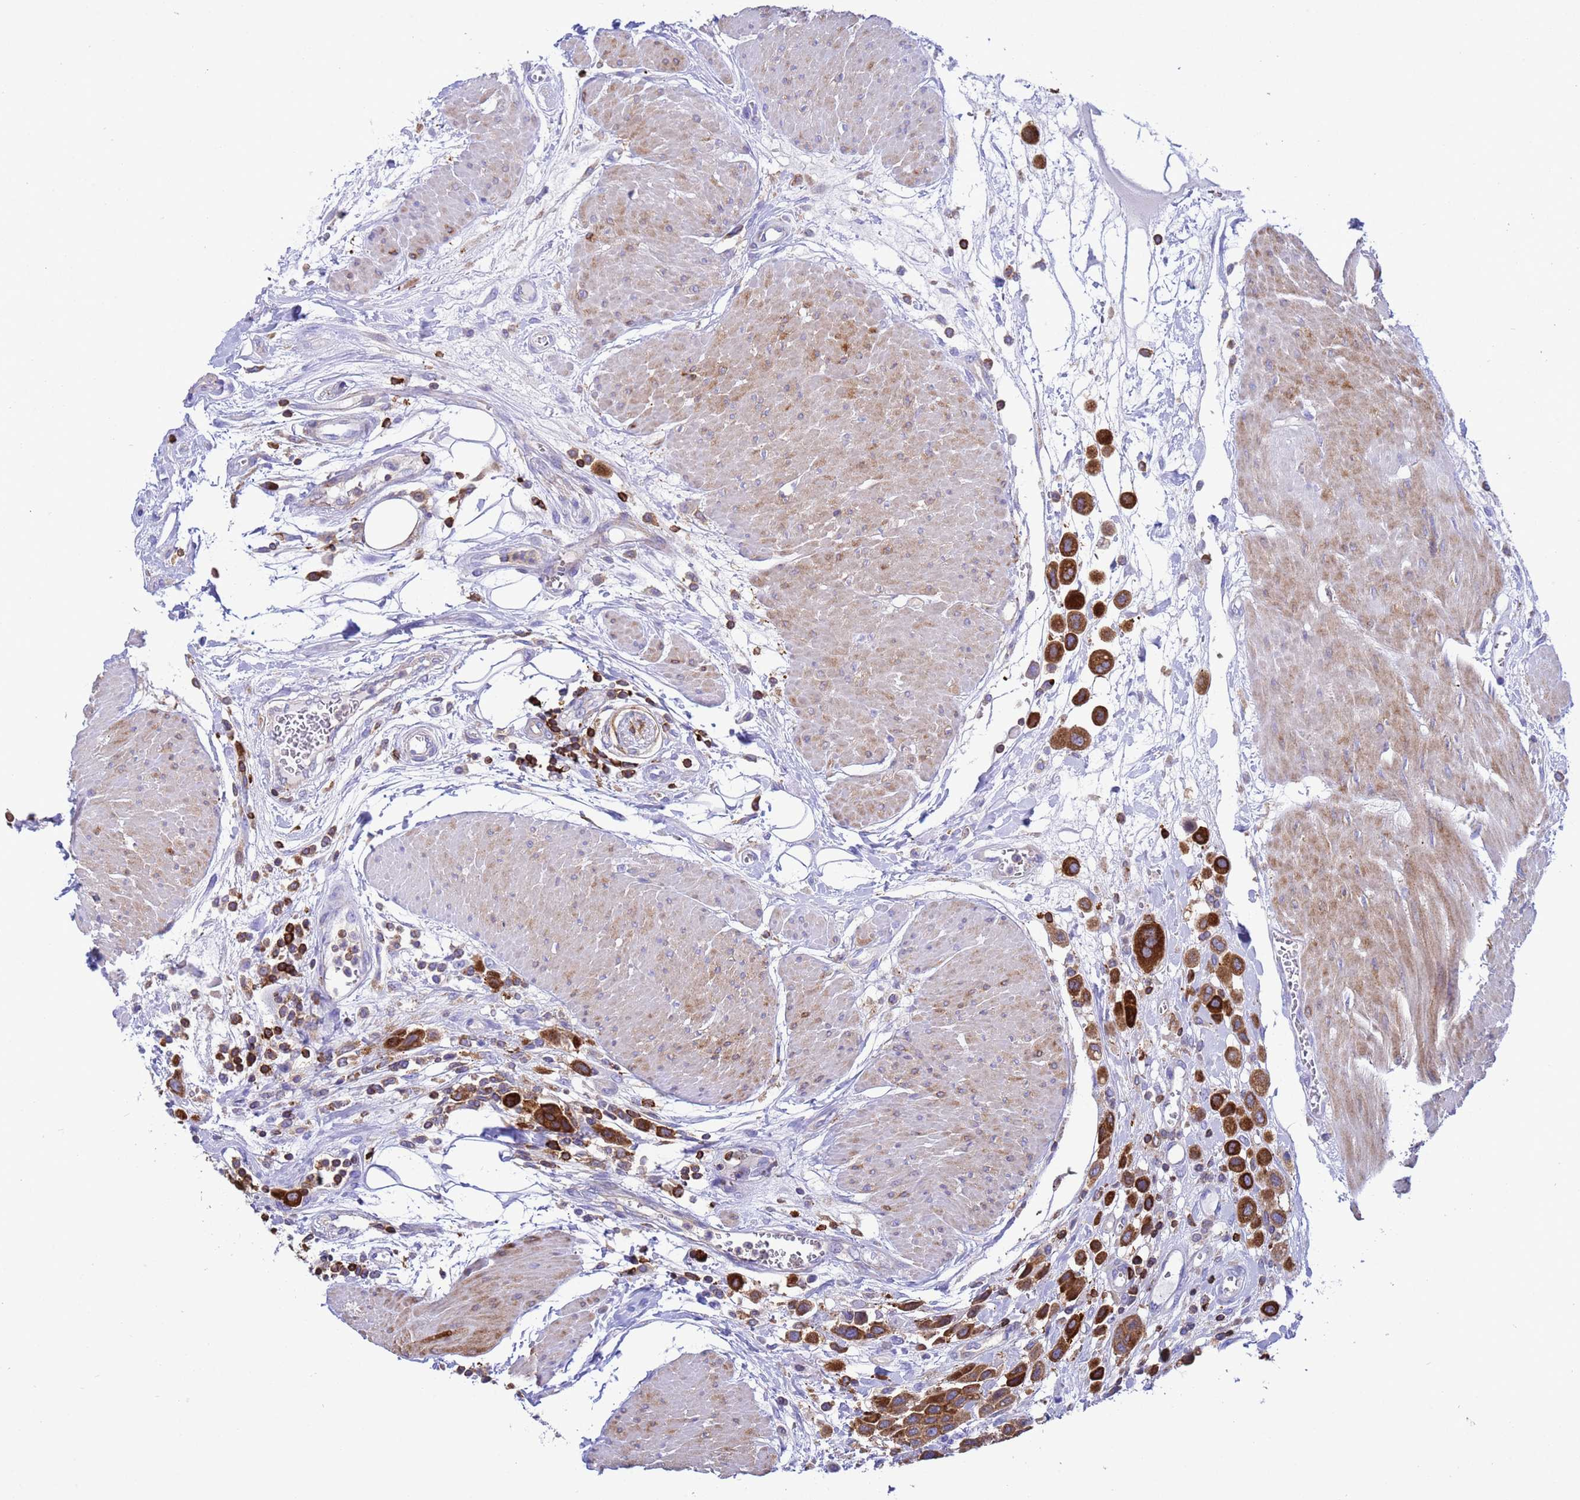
{"staining": {"intensity": "strong", "quantity": ">75%", "location": "cytoplasmic/membranous"}, "tissue": "urothelial cancer", "cell_type": "Tumor cells", "image_type": "cancer", "snomed": [{"axis": "morphology", "description": "Urothelial carcinoma, High grade"}, {"axis": "topography", "description": "Urinary bladder"}], "caption": "A photomicrograph showing strong cytoplasmic/membranous staining in about >75% of tumor cells in urothelial carcinoma (high-grade), as visualized by brown immunohistochemical staining.", "gene": "EZR", "patient": {"sex": "male", "age": 50}}